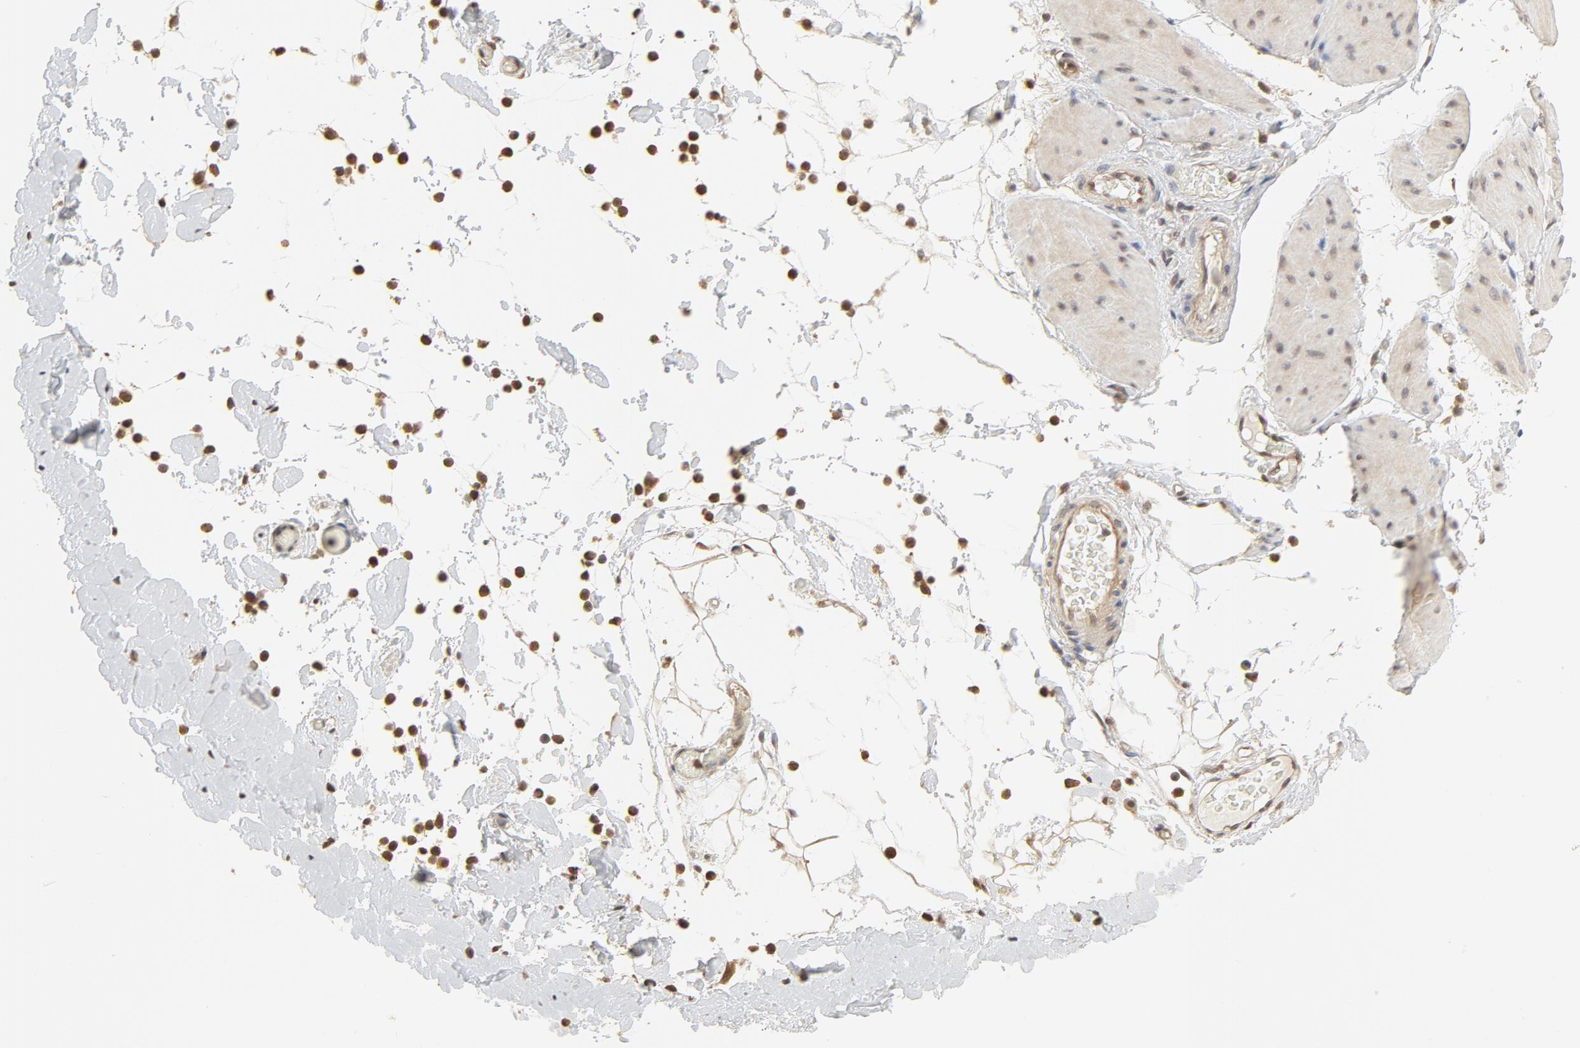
{"staining": {"intensity": "weak", "quantity": ">75%", "location": "cytoplasmic/membranous,nuclear"}, "tissue": "smooth muscle", "cell_type": "Smooth muscle cells", "image_type": "normal", "snomed": [{"axis": "morphology", "description": "Normal tissue, NOS"}, {"axis": "topography", "description": "Smooth muscle"}, {"axis": "topography", "description": "Colon"}], "caption": "A histopathology image showing weak cytoplasmic/membranous,nuclear positivity in approximately >75% of smooth muscle cells in benign smooth muscle, as visualized by brown immunohistochemical staining.", "gene": "NEDD8", "patient": {"sex": "male", "age": 67}}